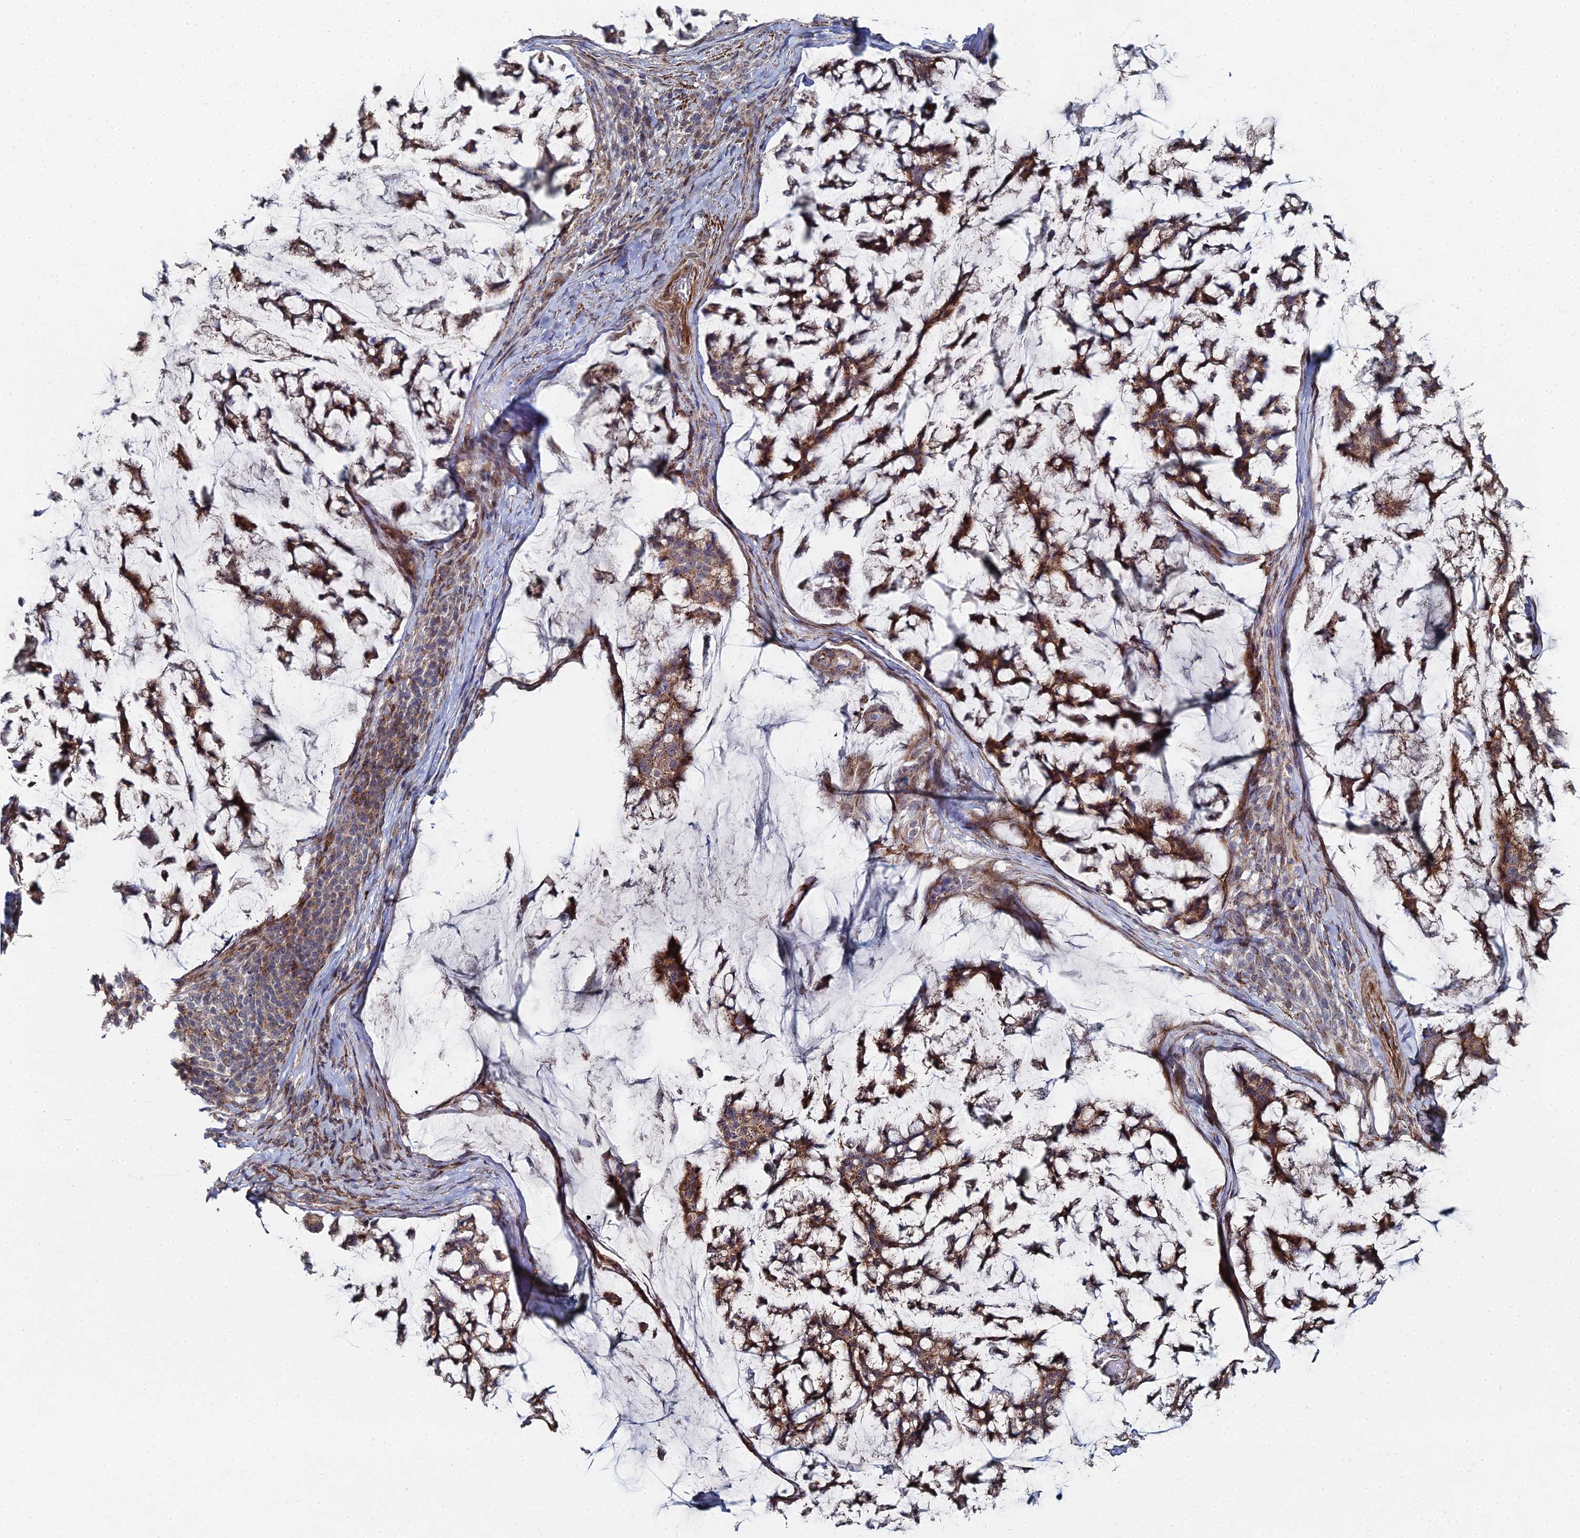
{"staining": {"intensity": "moderate", "quantity": ">75%", "location": "cytoplasmic/membranous"}, "tissue": "stomach cancer", "cell_type": "Tumor cells", "image_type": "cancer", "snomed": [{"axis": "morphology", "description": "Adenocarcinoma, NOS"}, {"axis": "topography", "description": "Stomach, lower"}], "caption": "Tumor cells show medium levels of moderate cytoplasmic/membranous positivity in about >75% of cells in stomach adenocarcinoma. The protein is shown in brown color, while the nuclei are stained blue.", "gene": "SGMS1", "patient": {"sex": "male", "age": 67}}